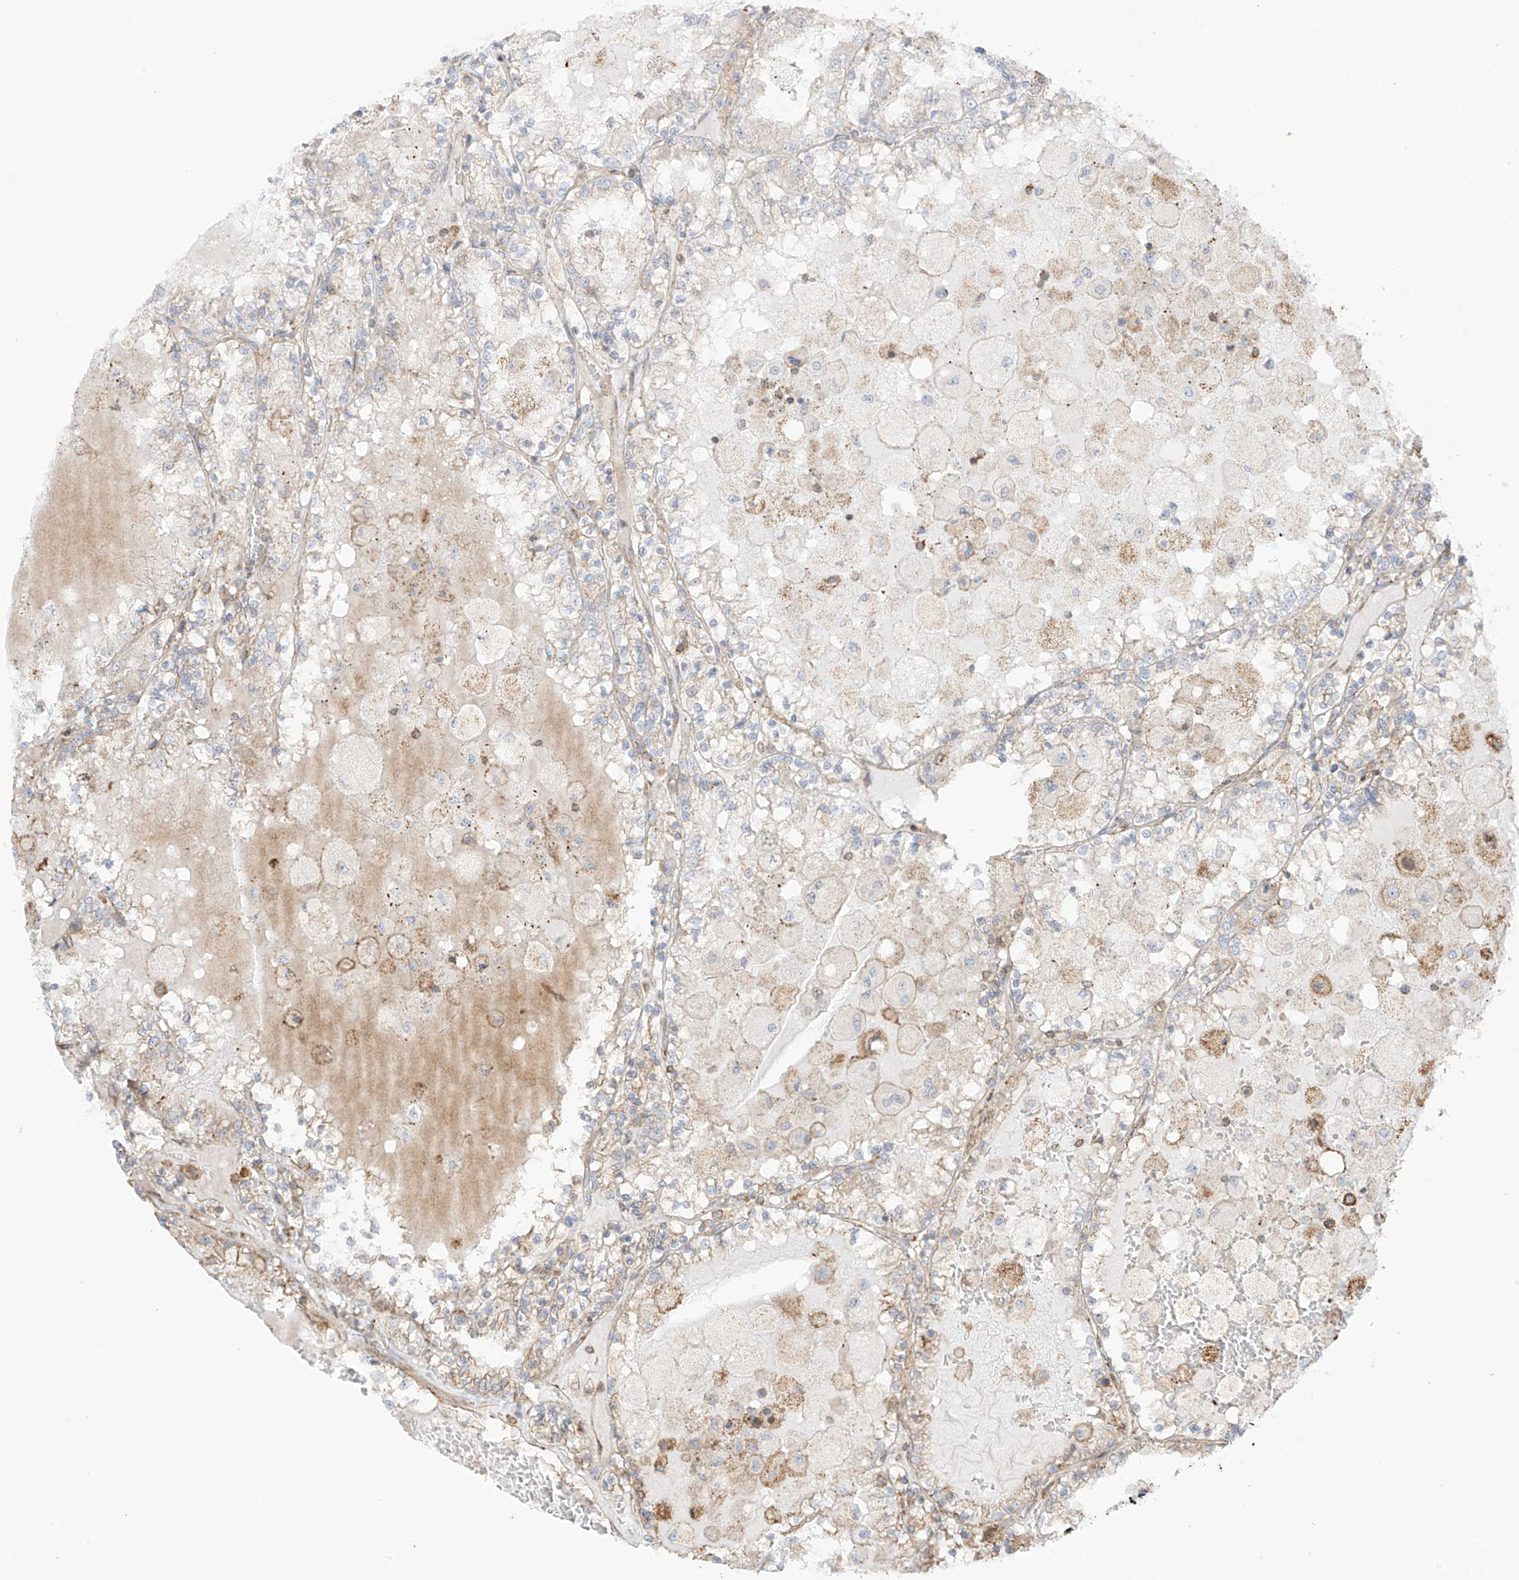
{"staining": {"intensity": "negative", "quantity": "none", "location": "none"}, "tissue": "renal cancer", "cell_type": "Tumor cells", "image_type": "cancer", "snomed": [{"axis": "morphology", "description": "Adenocarcinoma, NOS"}, {"axis": "topography", "description": "Kidney"}], "caption": "Tumor cells show no significant protein positivity in adenocarcinoma (renal).", "gene": "XKR3", "patient": {"sex": "female", "age": 56}}